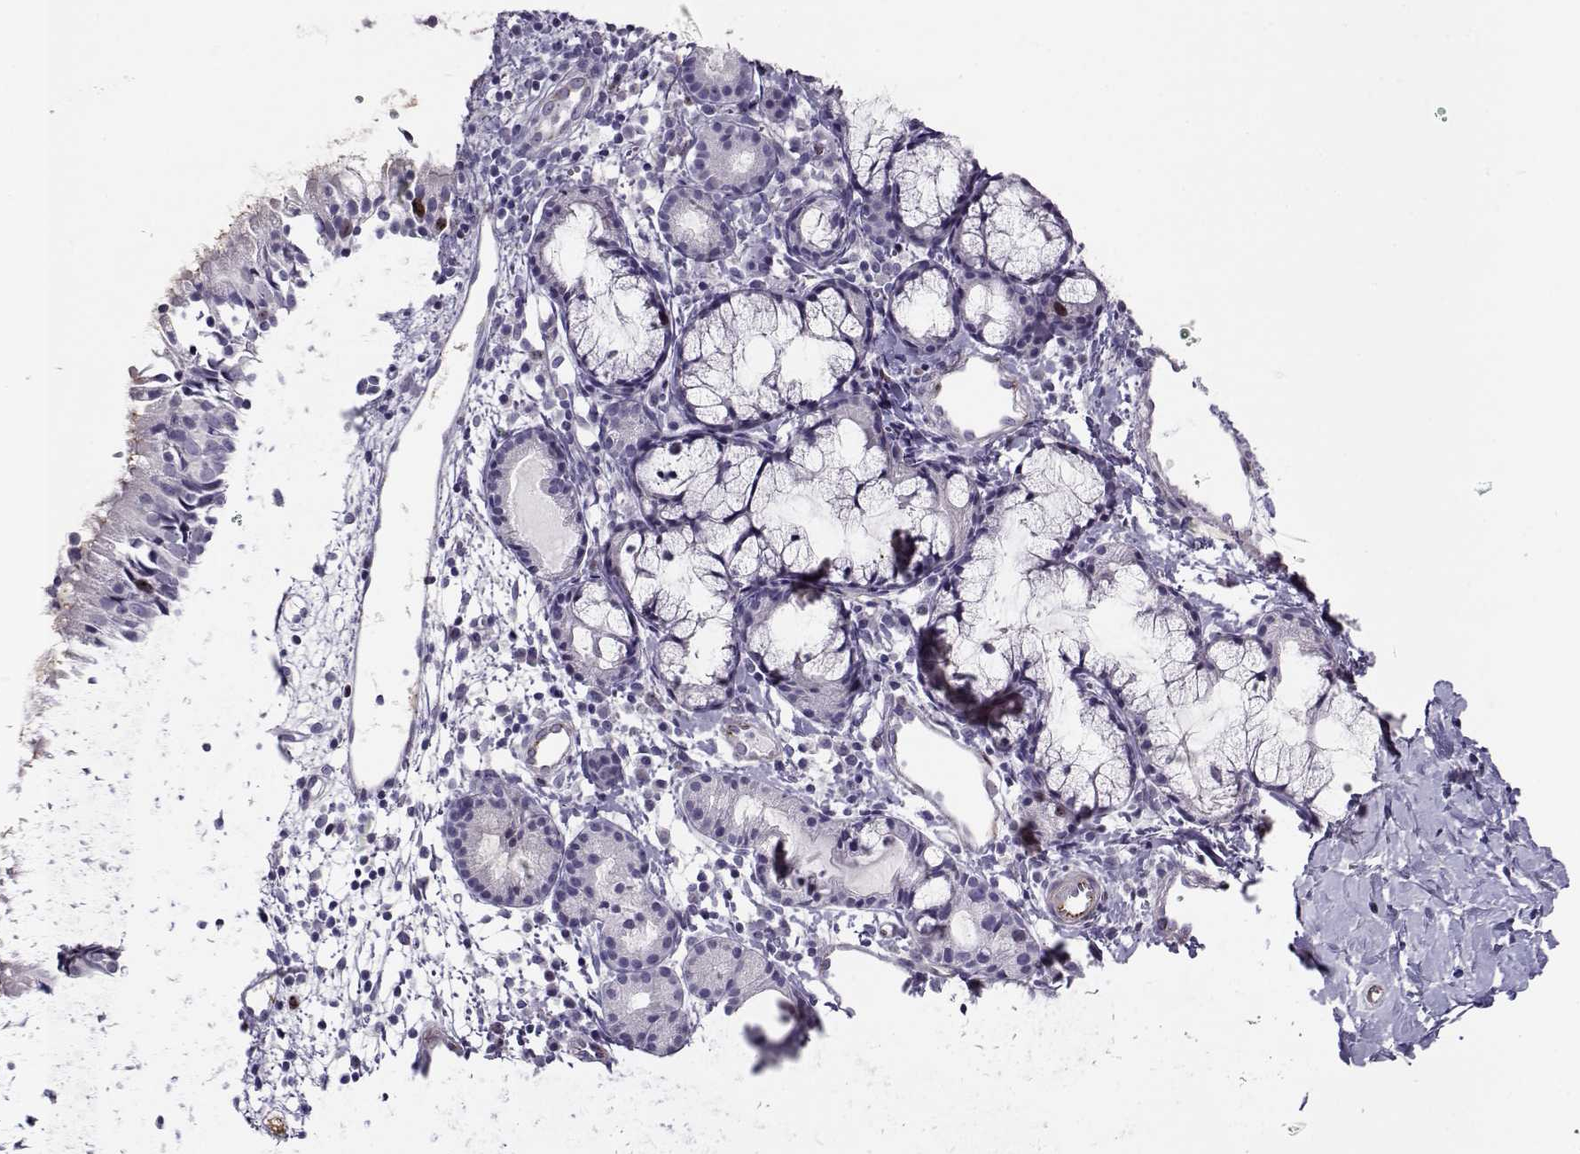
{"staining": {"intensity": "negative", "quantity": "none", "location": "none"}, "tissue": "nasopharynx", "cell_type": "Respiratory epithelial cells", "image_type": "normal", "snomed": [{"axis": "morphology", "description": "Normal tissue, NOS"}, {"axis": "topography", "description": "Nasopharynx"}], "caption": "Image shows no protein staining in respiratory epithelial cells of benign nasopharynx. Nuclei are stained in blue.", "gene": "NPW", "patient": {"sex": "male", "age": 9}}